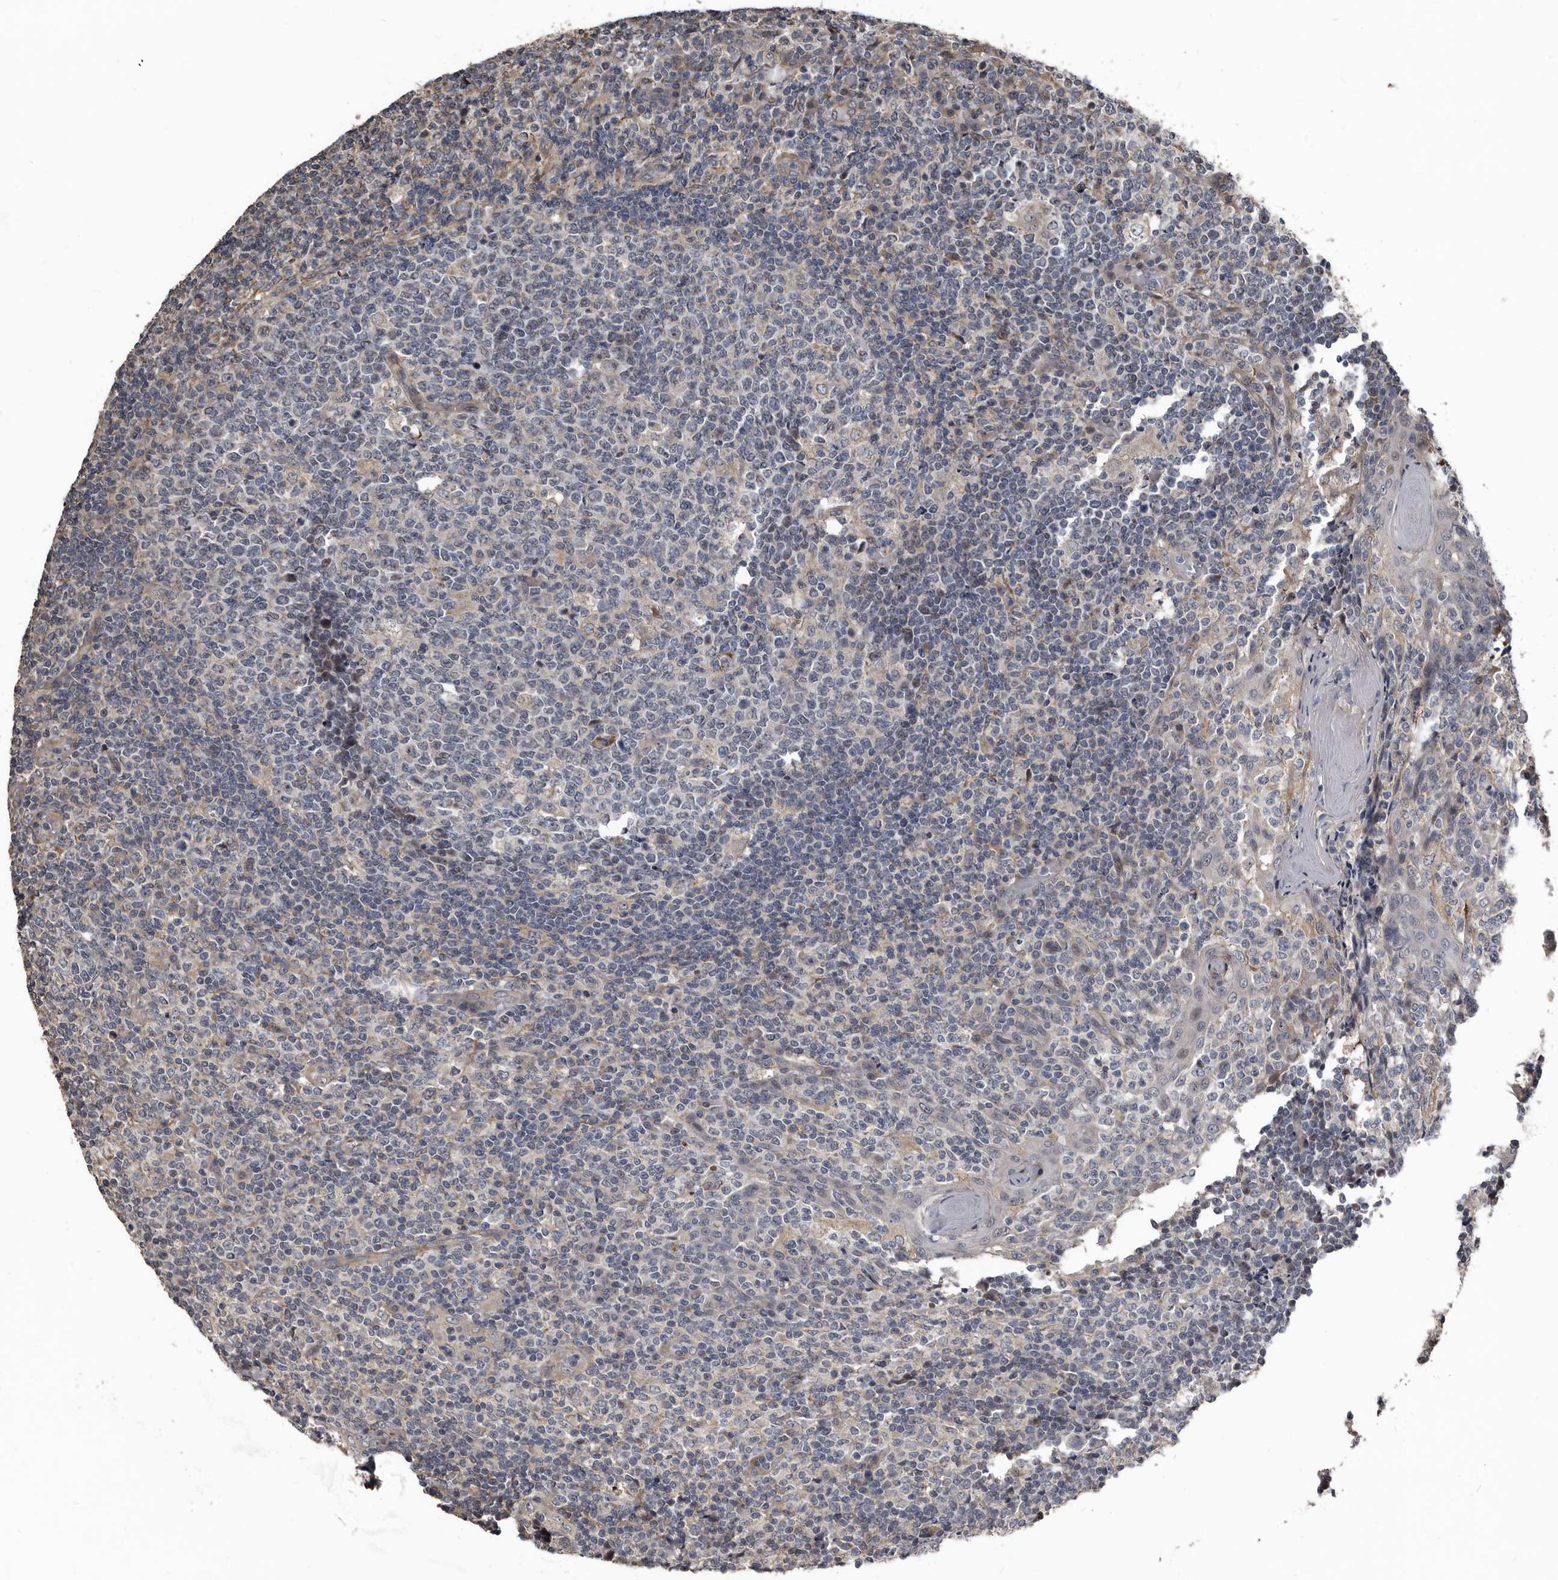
{"staining": {"intensity": "negative", "quantity": "none", "location": "none"}, "tissue": "tonsil", "cell_type": "Germinal center cells", "image_type": "normal", "snomed": [{"axis": "morphology", "description": "Normal tissue, NOS"}, {"axis": "topography", "description": "Tonsil"}], "caption": "Immunohistochemical staining of benign tonsil displays no significant expression in germinal center cells. (IHC, brightfield microscopy, high magnification).", "gene": "DHPS", "patient": {"sex": "female", "age": 19}}